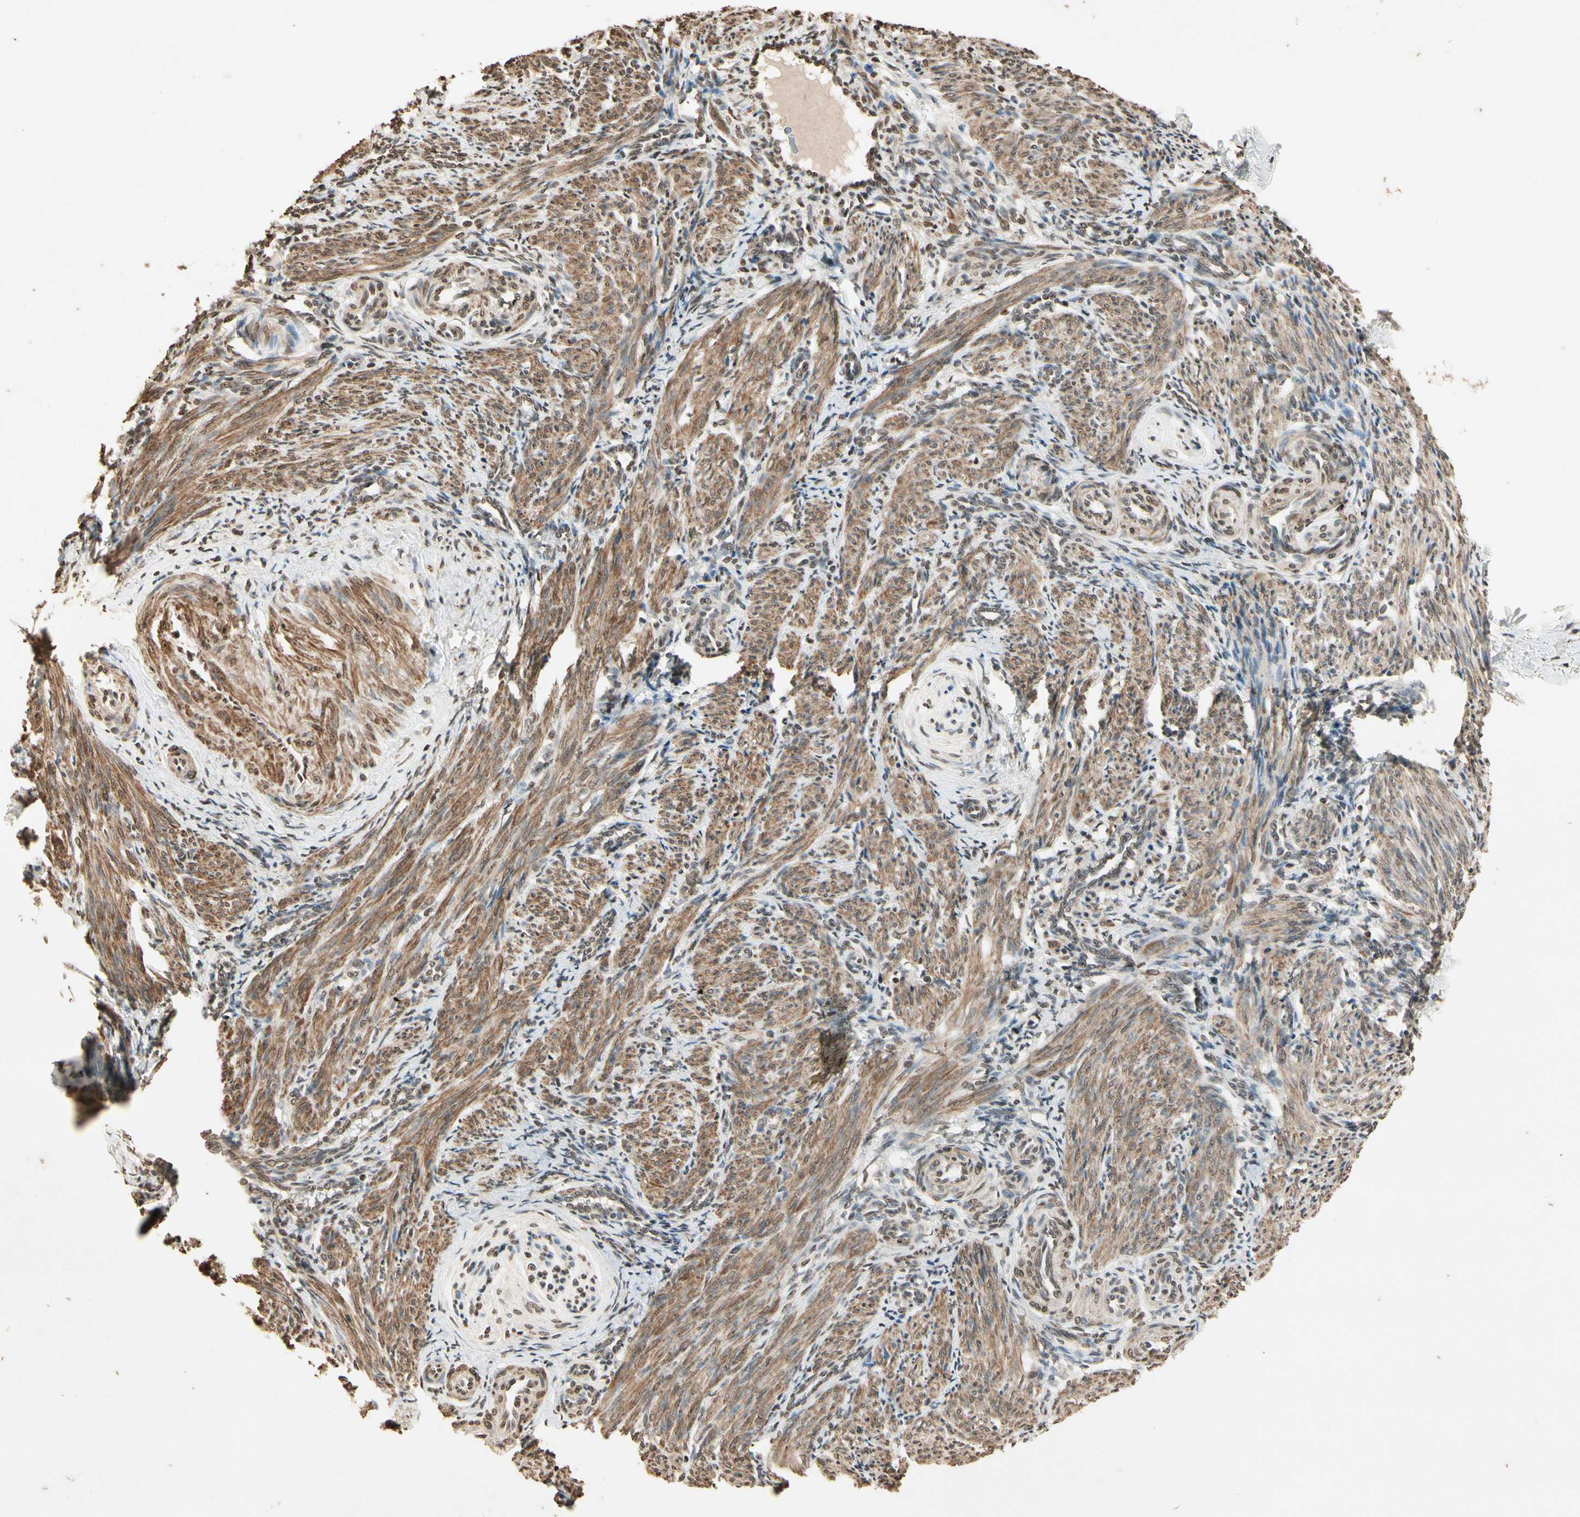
{"staining": {"intensity": "moderate", "quantity": "25%-75%", "location": "cytoplasmic/membranous,nuclear"}, "tissue": "smooth muscle", "cell_type": "Smooth muscle cells", "image_type": "normal", "snomed": [{"axis": "morphology", "description": "Normal tissue, NOS"}, {"axis": "topography", "description": "Endometrium"}], "caption": "IHC micrograph of unremarkable smooth muscle: smooth muscle stained using immunohistochemistry exhibits medium levels of moderate protein expression localized specifically in the cytoplasmic/membranous,nuclear of smooth muscle cells, appearing as a cytoplasmic/membranous,nuclear brown color.", "gene": "TOP1", "patient": {"sex": "female", "age": 33}}